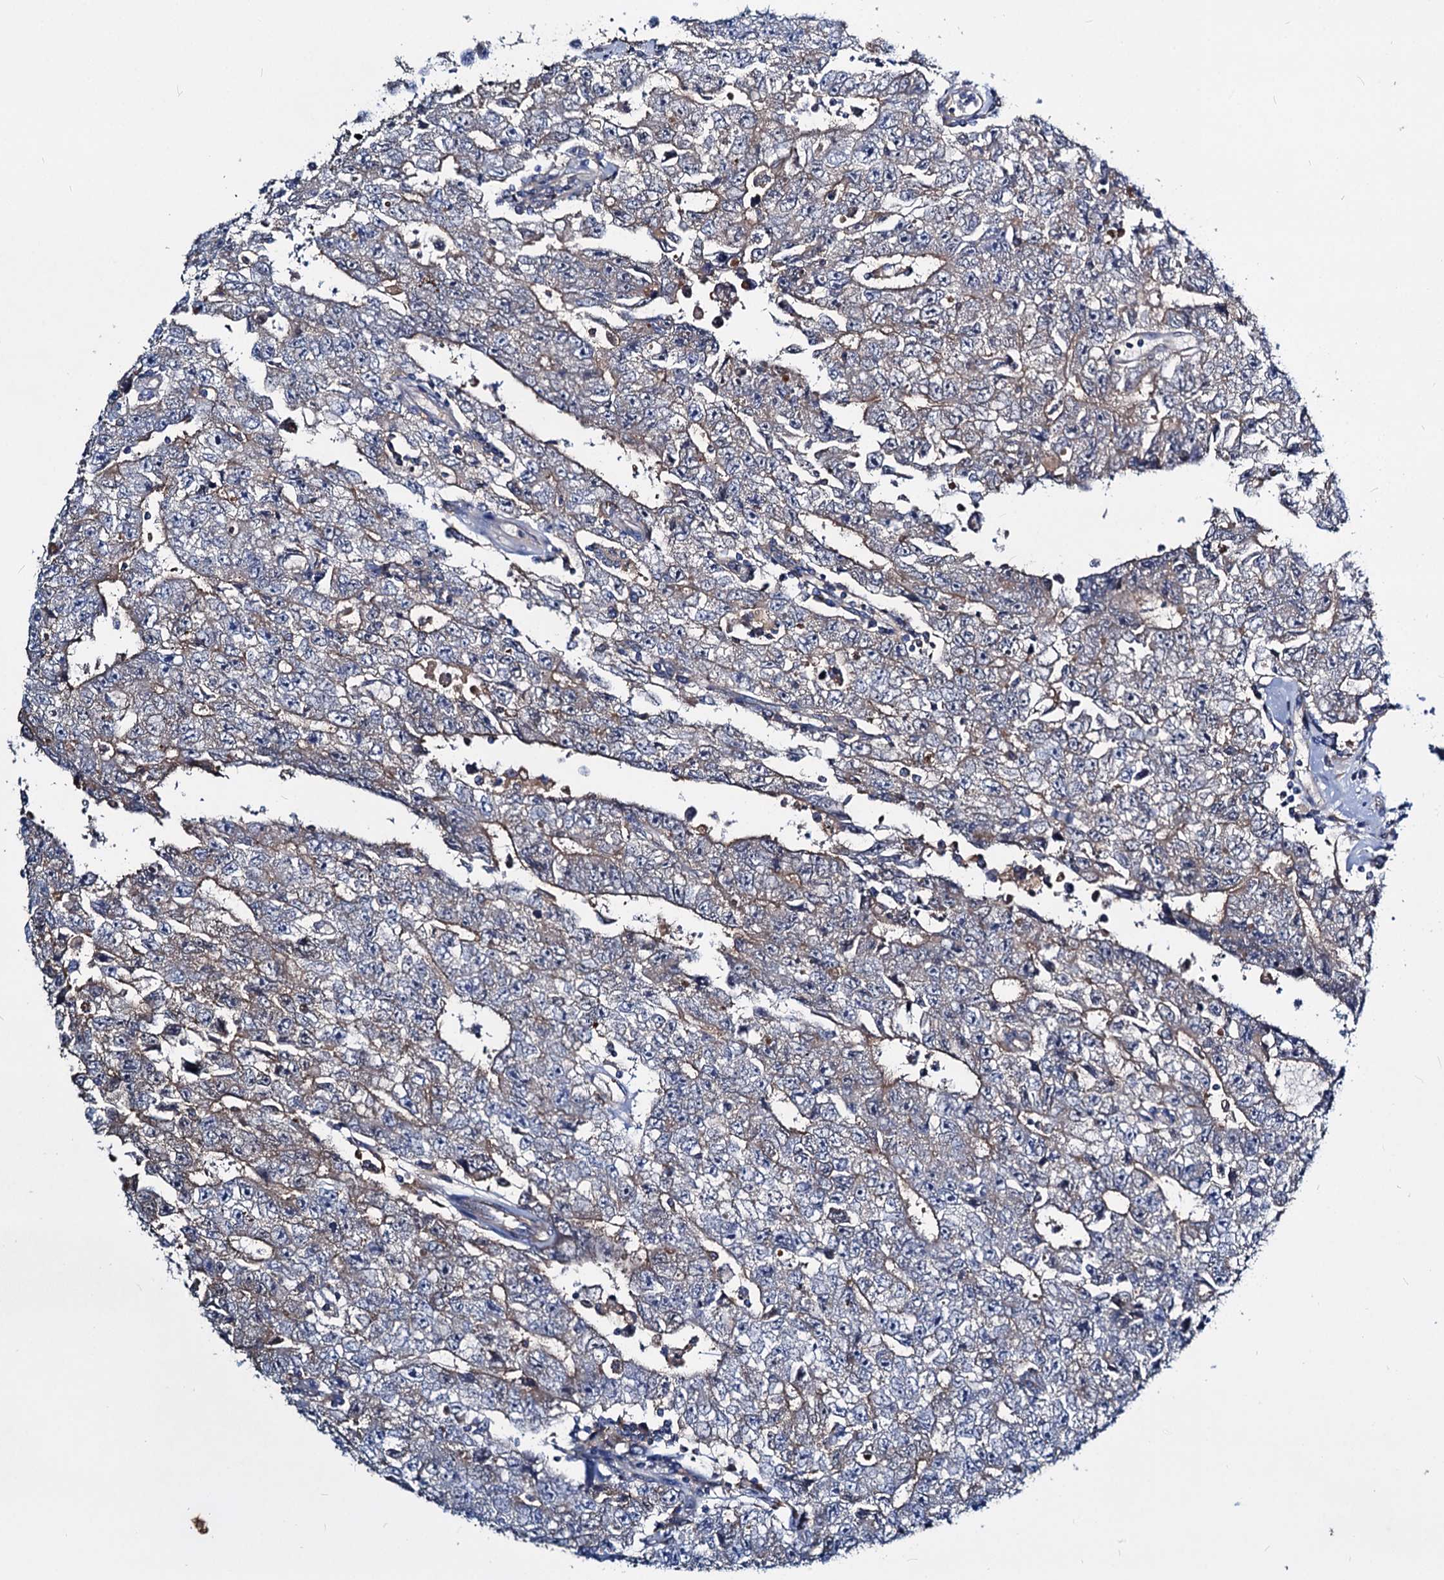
{"staining": {"intensity": "weak", "quantity": "25%-75%", "location": "cytoplasmic/membranous"}, "tissue": "testis cancer", "cell_type": "Tumor cells", "image_type": "cancer", "snomed": [{"axis": "morphology", "description": "Carcinoma, Embryonal, NOS"}, {"axis": "topography", "description": "Testis"}], "caption": "IHC of testis embryonal carcinoma reveals low levels of weak cytoplasmic/membranous staining in approximately 25%-75% of tumor cells.", "gene": "ACY3", "patient": {"sex": "male", "age": 17}}